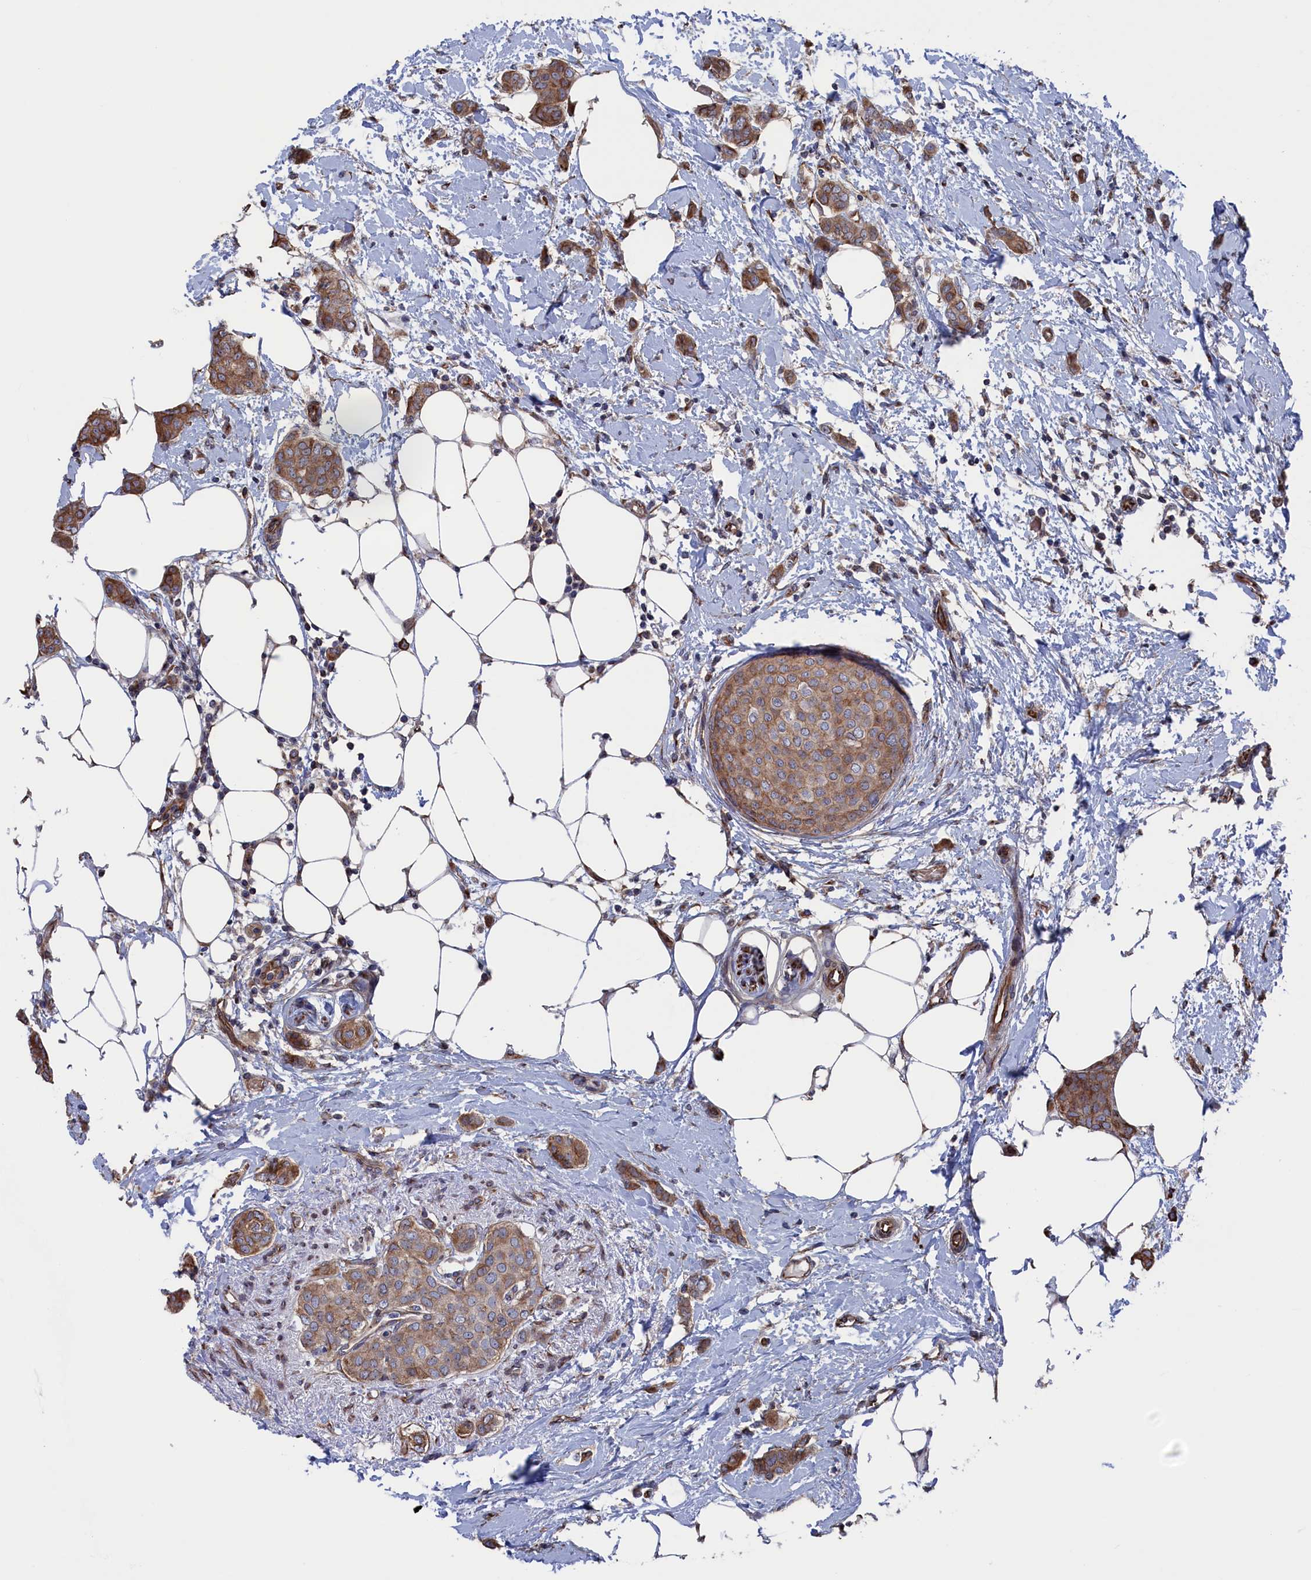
{"staining": {"intensity": "moderate", "quantity": ">75%", "location": "cytoplasmic/membranous"}, "tissue": "breast cancer", "cell_type": "Tumor cells", "image_type": "cancer", "snomed": [{"axis": "morphology", "description": "Duct carcinoma"}, {"axis": "topography", "description": "Breast"}], "caption": "A micrograph of breast cancer stained for a protein demonstrates moderate cytoplasmic/membranous brown staining in tumor cells.", "gene": "NUTF2", "patient": {"sex": "female", "age": 72}}